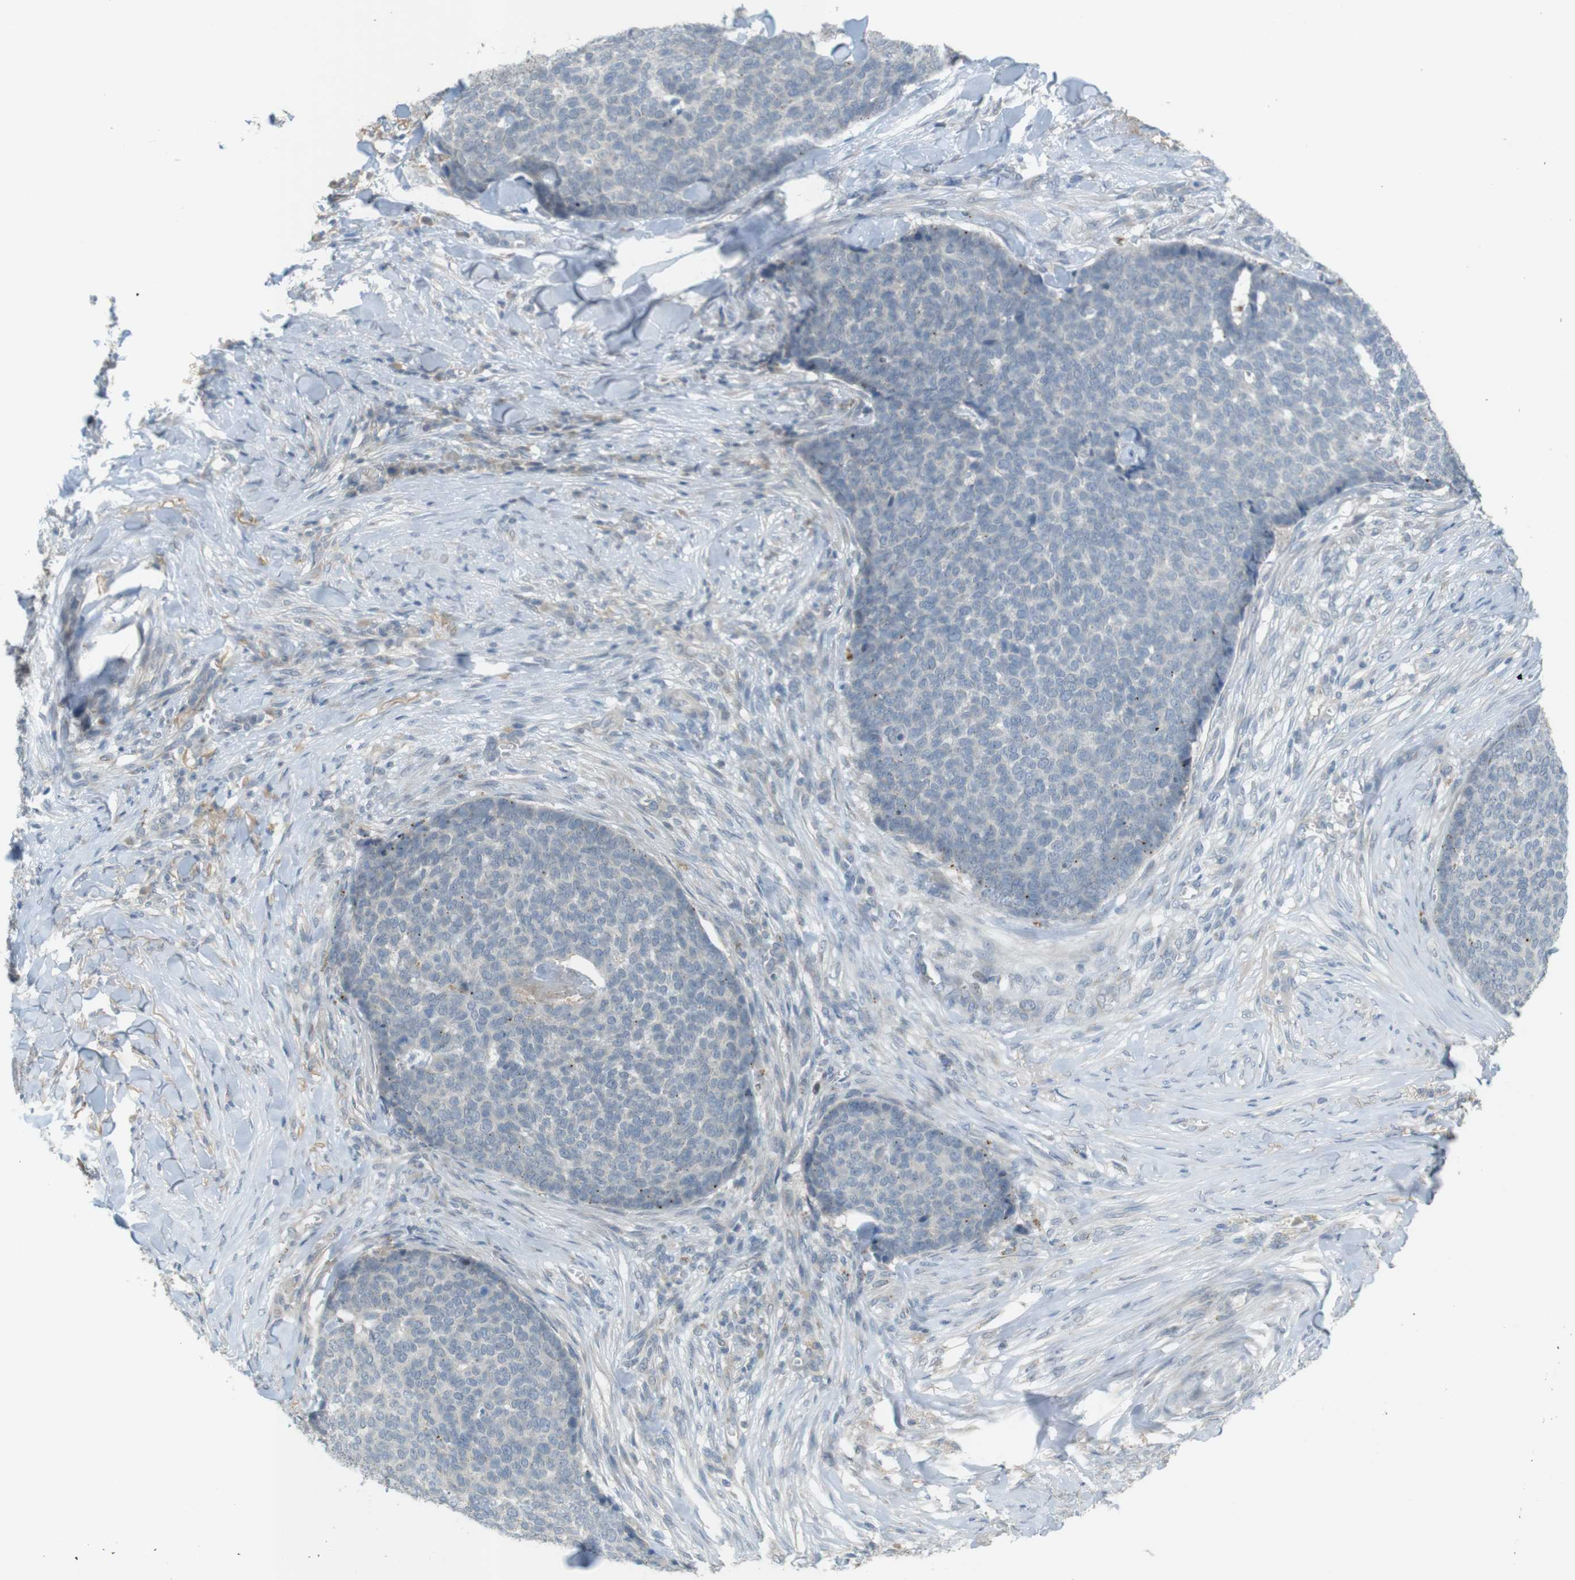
{"staining": {"intensity": "negative", "quantity": "none", "location": "none"}, "tissue": "skin cancer", "cell_type": "Tumor cells", "image_type": "cancer", "snomed": [{"axis": "morphology", "description": "Basal cell carcinoma"}, {"axis": "topography", "description": "Skin"}], "caption": "DAB immunohistochemical staining of human basal cell carcinoma (skin) reveals no significant positivity in tumor cells. (DAB (3,3'-diaminobenzidine) IHC with hematoxylin counter stain).", "gene": "UGT8", "patient": {"sex": "male", "age": 84}}